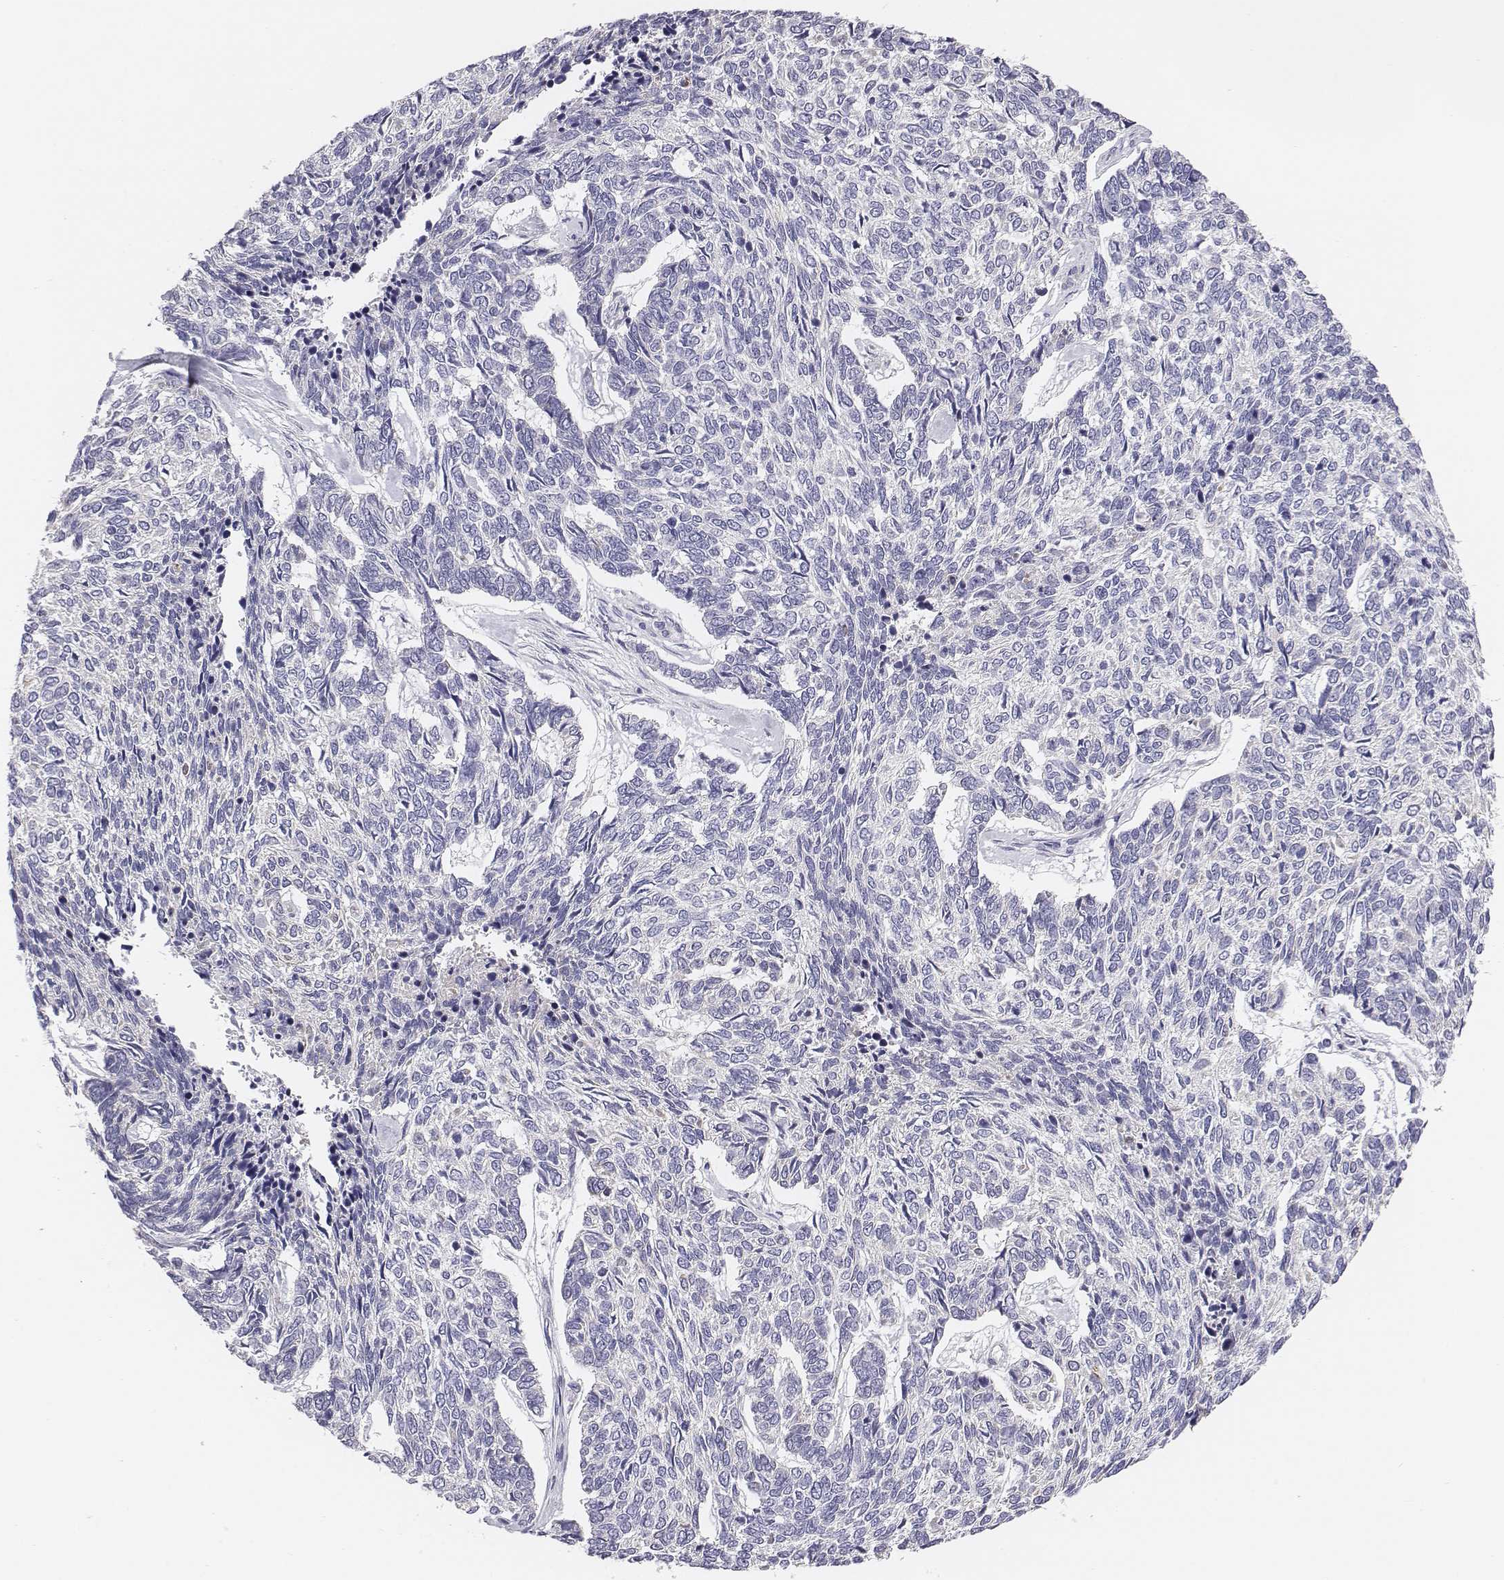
{"staining": {"intensity": "negative", "quantity": "none", "location": "none"}, "tissue": "skin cancer", "cell_type": "Tumor cells", "image_type": "cancer", "snomed": [{"axis": "morphology", "description": "Basal cell carcinoma"}, {"axis": "topography", "description": "Skin"}], "caption": "Immunohistochemistry (IHC) of human skin basal cell carcinoma shows no staining in tumor cells. (DAB immunohistochemistry visualized using brightfield microscopy, high magnification).", "gene": "CHST14", "patient": {"sex": "female", "age": 65}}